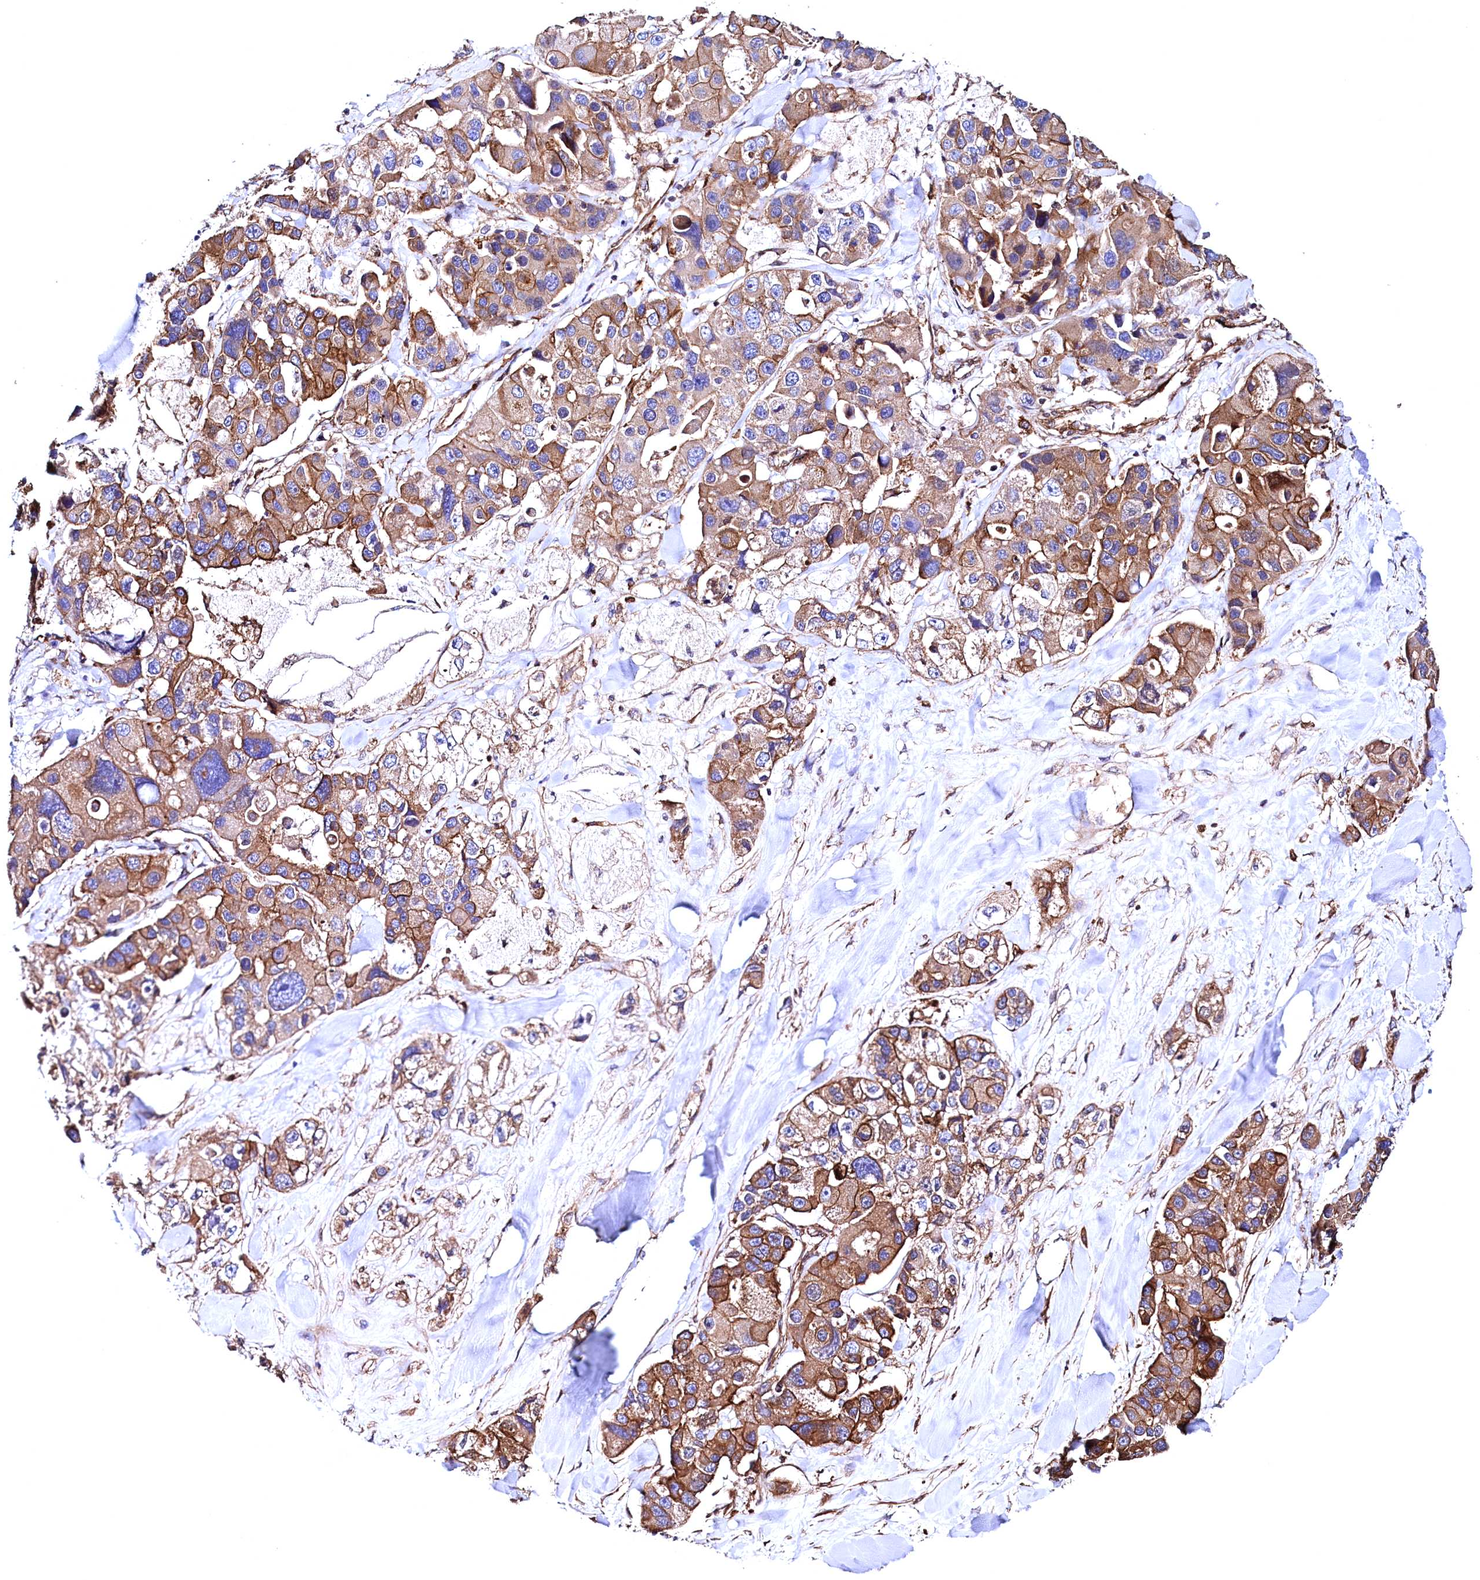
{"staining": {"intensity": "moderate", "quantity": ">75%", "location": "cytoplasmic/membranous"}, "tissue": "lung cancer", "cell_type": "Tumor cells", "image_type": "cancer", "snomed": [{"axis": "morphology", "description": "Adenocarcinoma, NOS"}, {"axis": "topography", "description": "Lung"}], "caption": "Lung adenocarcinoma tissue reveals moderate cytoplasmic/membranous positivity in approximately >75% of tumor cells, visualized by immunohistochemistry.", "gene": "STAMBPL1", "patient": {"sex": "female", "age": 54}}